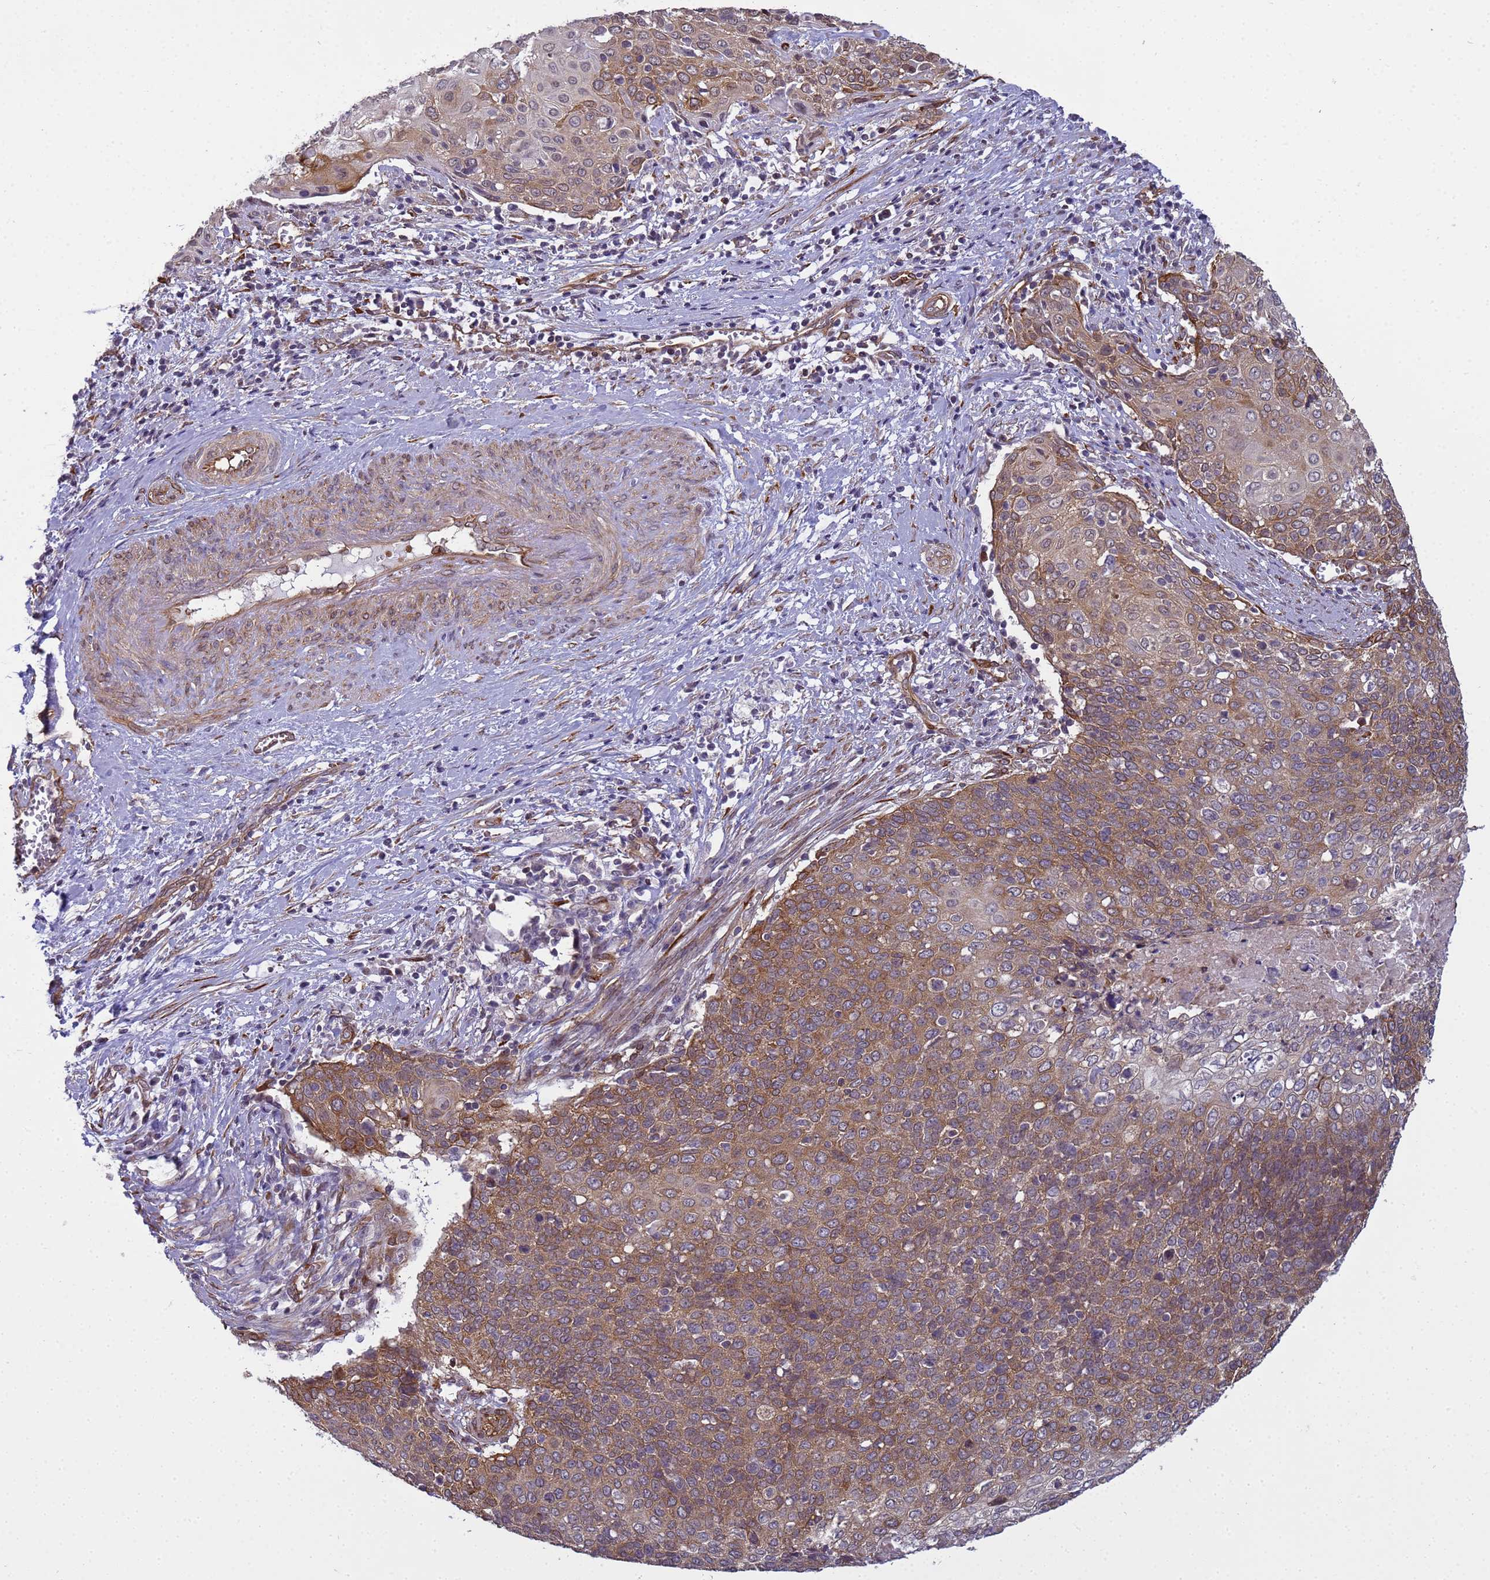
{"staining": {"intensity": "moderate", "quantity": "25%-75%", "location": "cytoplasmic/membranous"}, "tissue": "cervical cancer", "cell_type": "Tumor cells", "image_type": "cancer", "snomed": [{"axis": "morphology", "description": "Squamous cell carcinoma, NOS"}, {"axis": "topography", "description": "Cervix"}], "caption": "Immunohistochemical staining of human squamous cell carcinoma (cervical) reveals moderate cytoplasmic/membranous protein expression in approximately 25%-75% of tumor cells. Nuclei are stained in blue.", "gene": "ITGB4", "patient": {"sex": "female", "age": 39}}